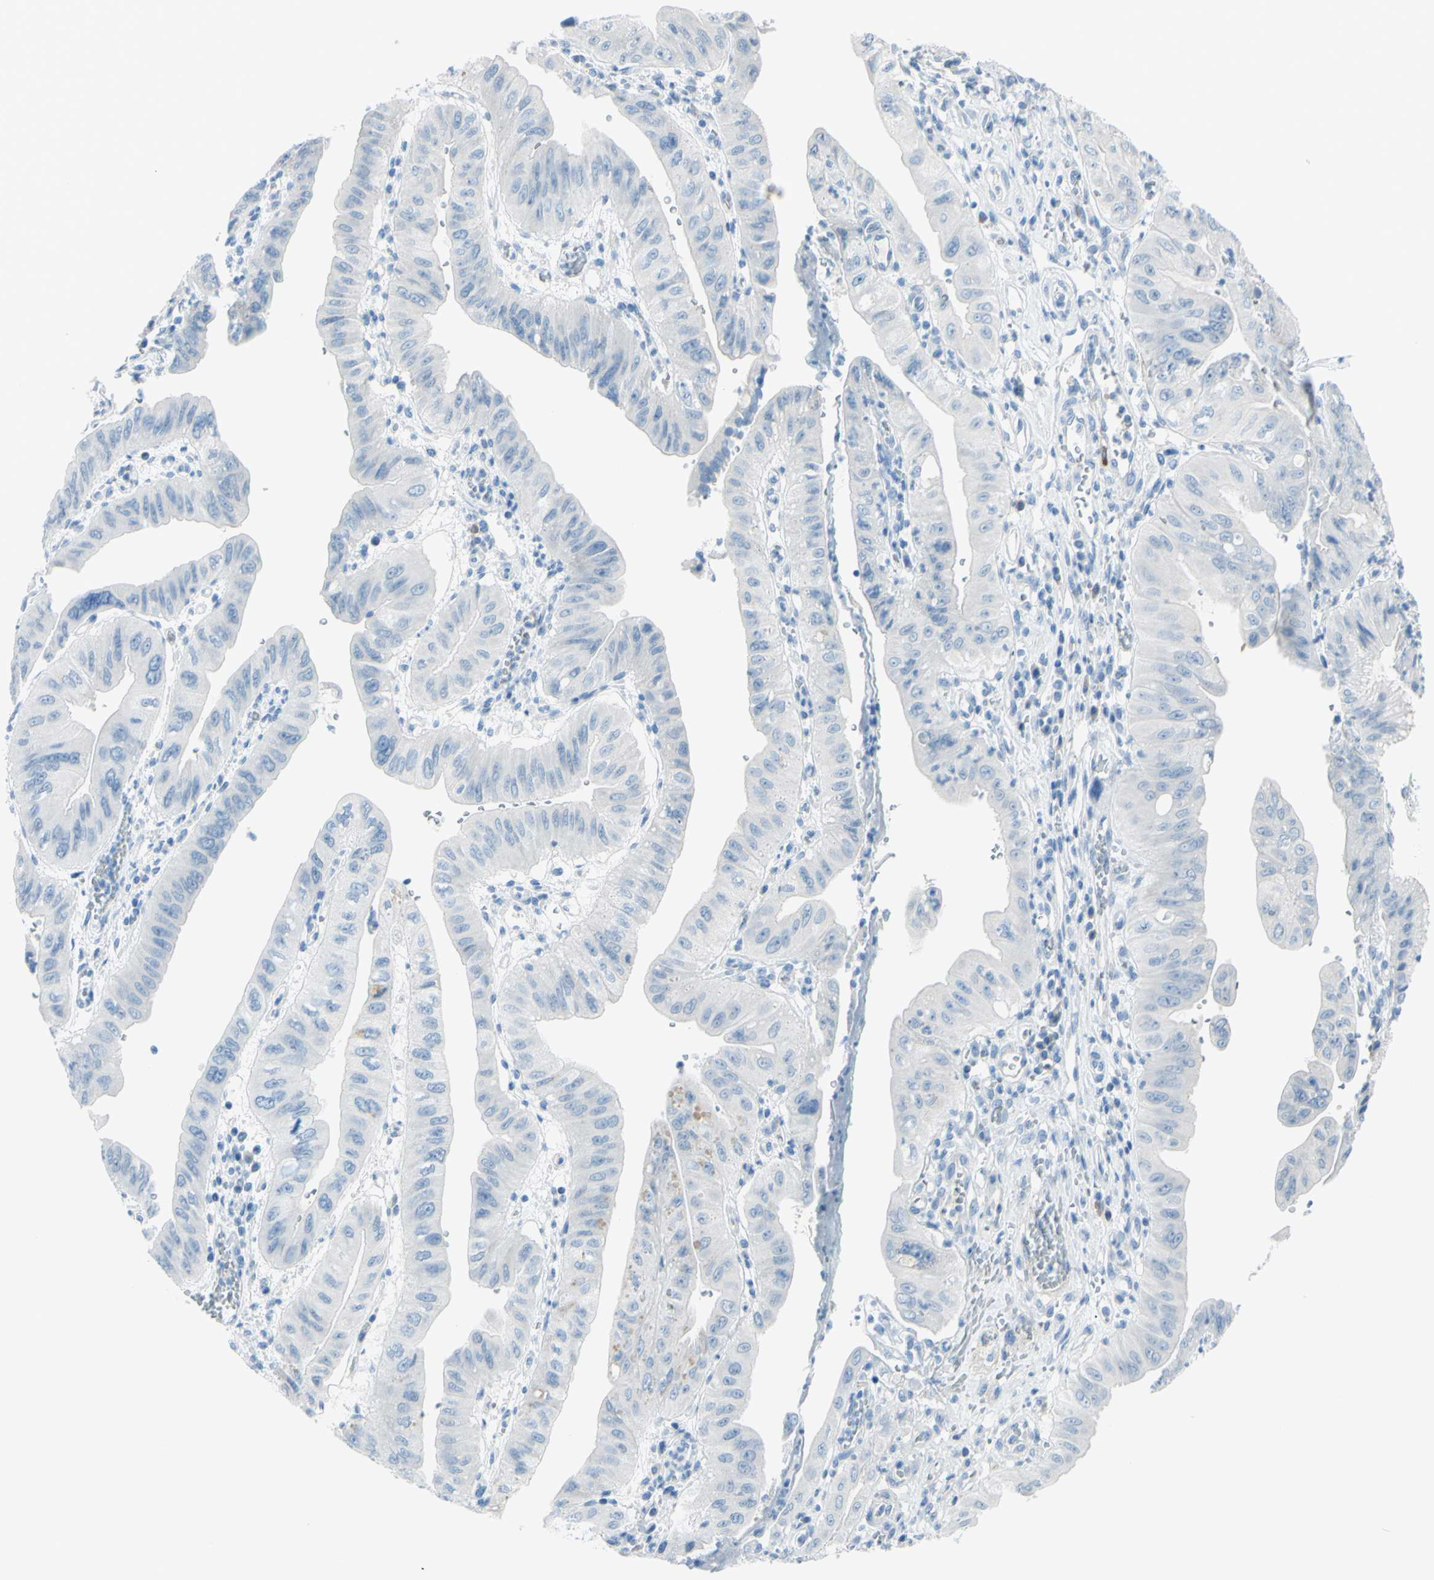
{"staining": {"intensity": "negative", "quantity": "none", "location": "none"}, "tissue": "pancreatic cancer", "cell_type": "Tumor cells", "image_type": "cancer", "snomed": [{"axis": "morphology", "description": "Normal tissue, NOS"}, {"axis": "topography", "description": "Lymph node"}], "caption": "Pancreatic cancer stained for a protein using IHC reveals no positivity tumor cells.", "gene": "TFPI2", "patient": {"sex": "male", "age": 50}}